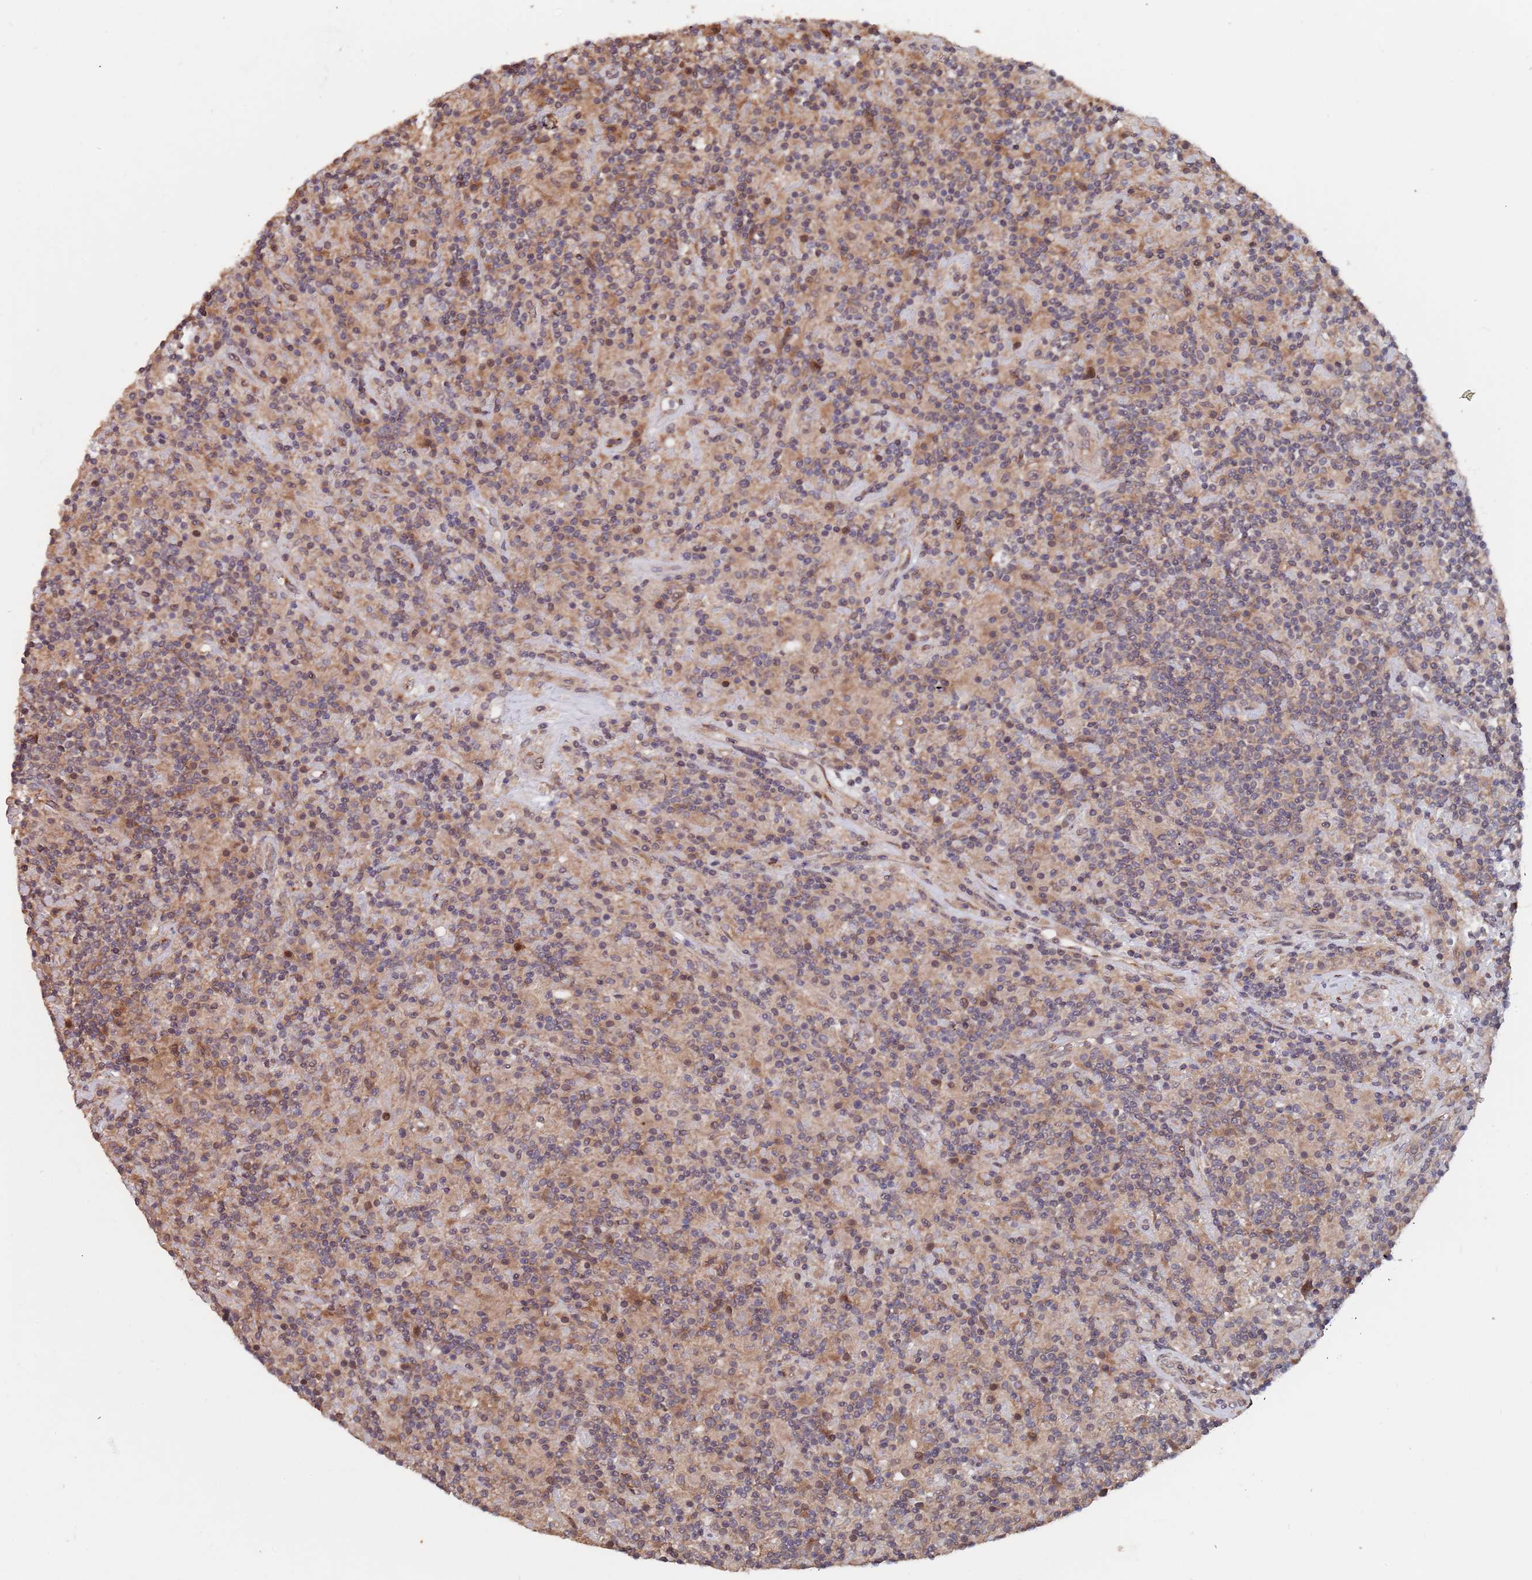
{"staining": {"intensity": "negative", "quantity": "none", "location": "none"}, "tissue": "lymphoma", "cell_type": "Tumor cells", "image_type": "cancer", "snomed": [{"axis": "morphology", "description": "Hodgkin's disease, NOS"}, {"axis": "topography", "description": "Lymph node"}], "caption": "This is an immunohistochemistry (IHC) image of human Hodgkin's disease. There is no staining in tumor cells.", "gene": "UNC45A", "patient": {"sex": "male", "age": 70}}